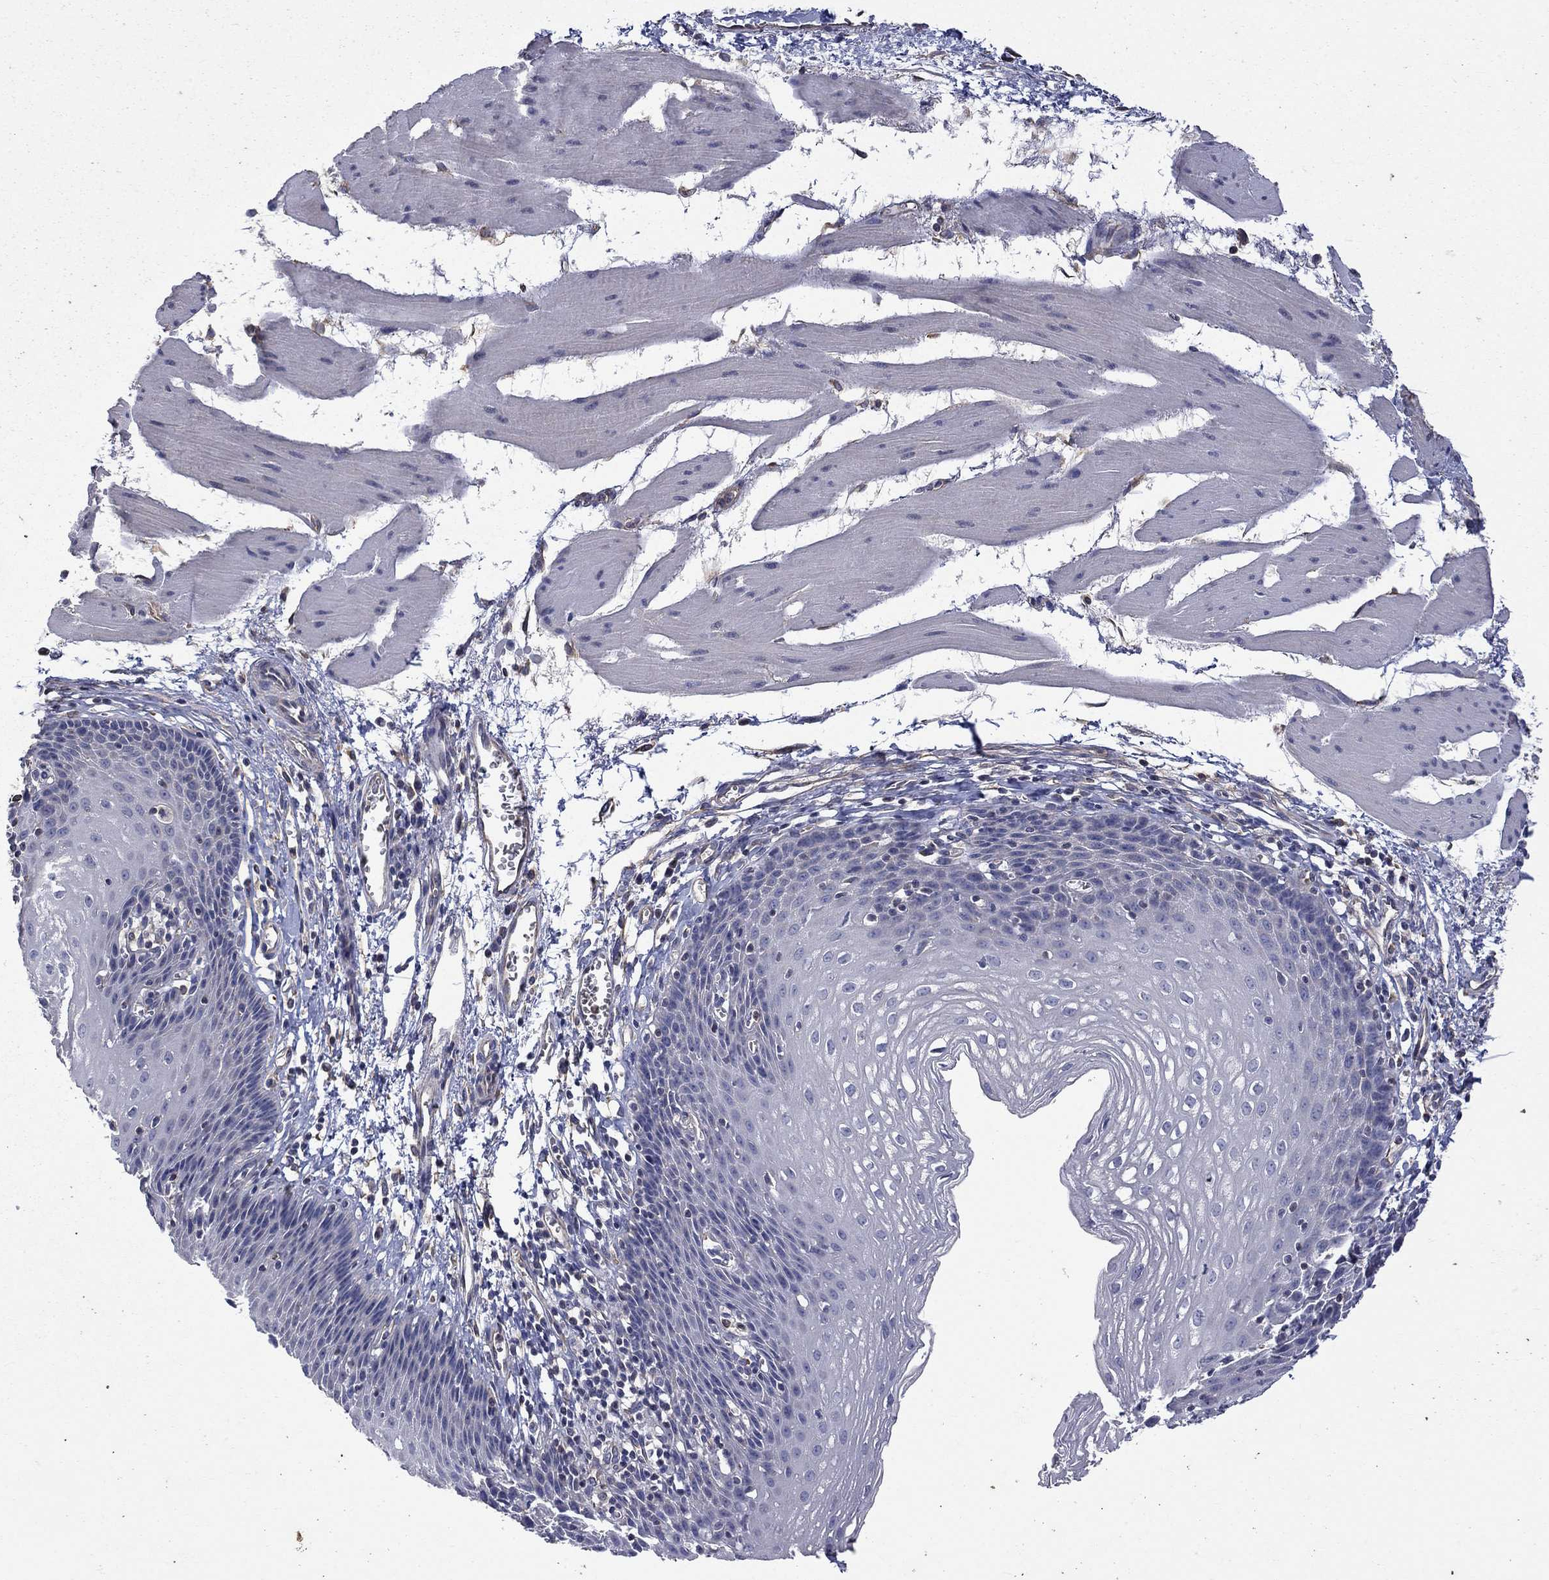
{"staining": {"intensity": "negative", "quantity": "none", "location": "none"}, "tissue": "esophagus", "cell_type": "Squamous epithelial cells", "image_type": "normal", "snomed": [{"axis": "morphology", "description": "Normal tissue, NOS"}, {"axis": "topography", "description": "Esophagus"}], "caption": "DAB (3,3'-diaminobenzidine) immunohistochemical staining of benign esophagus shows no significant expression in squamous epithelial cells. (DAB IHC with hematoxylin counter stain).", "gene": "CAMKK2", "patient": {"sex": "female", "age": 64}}